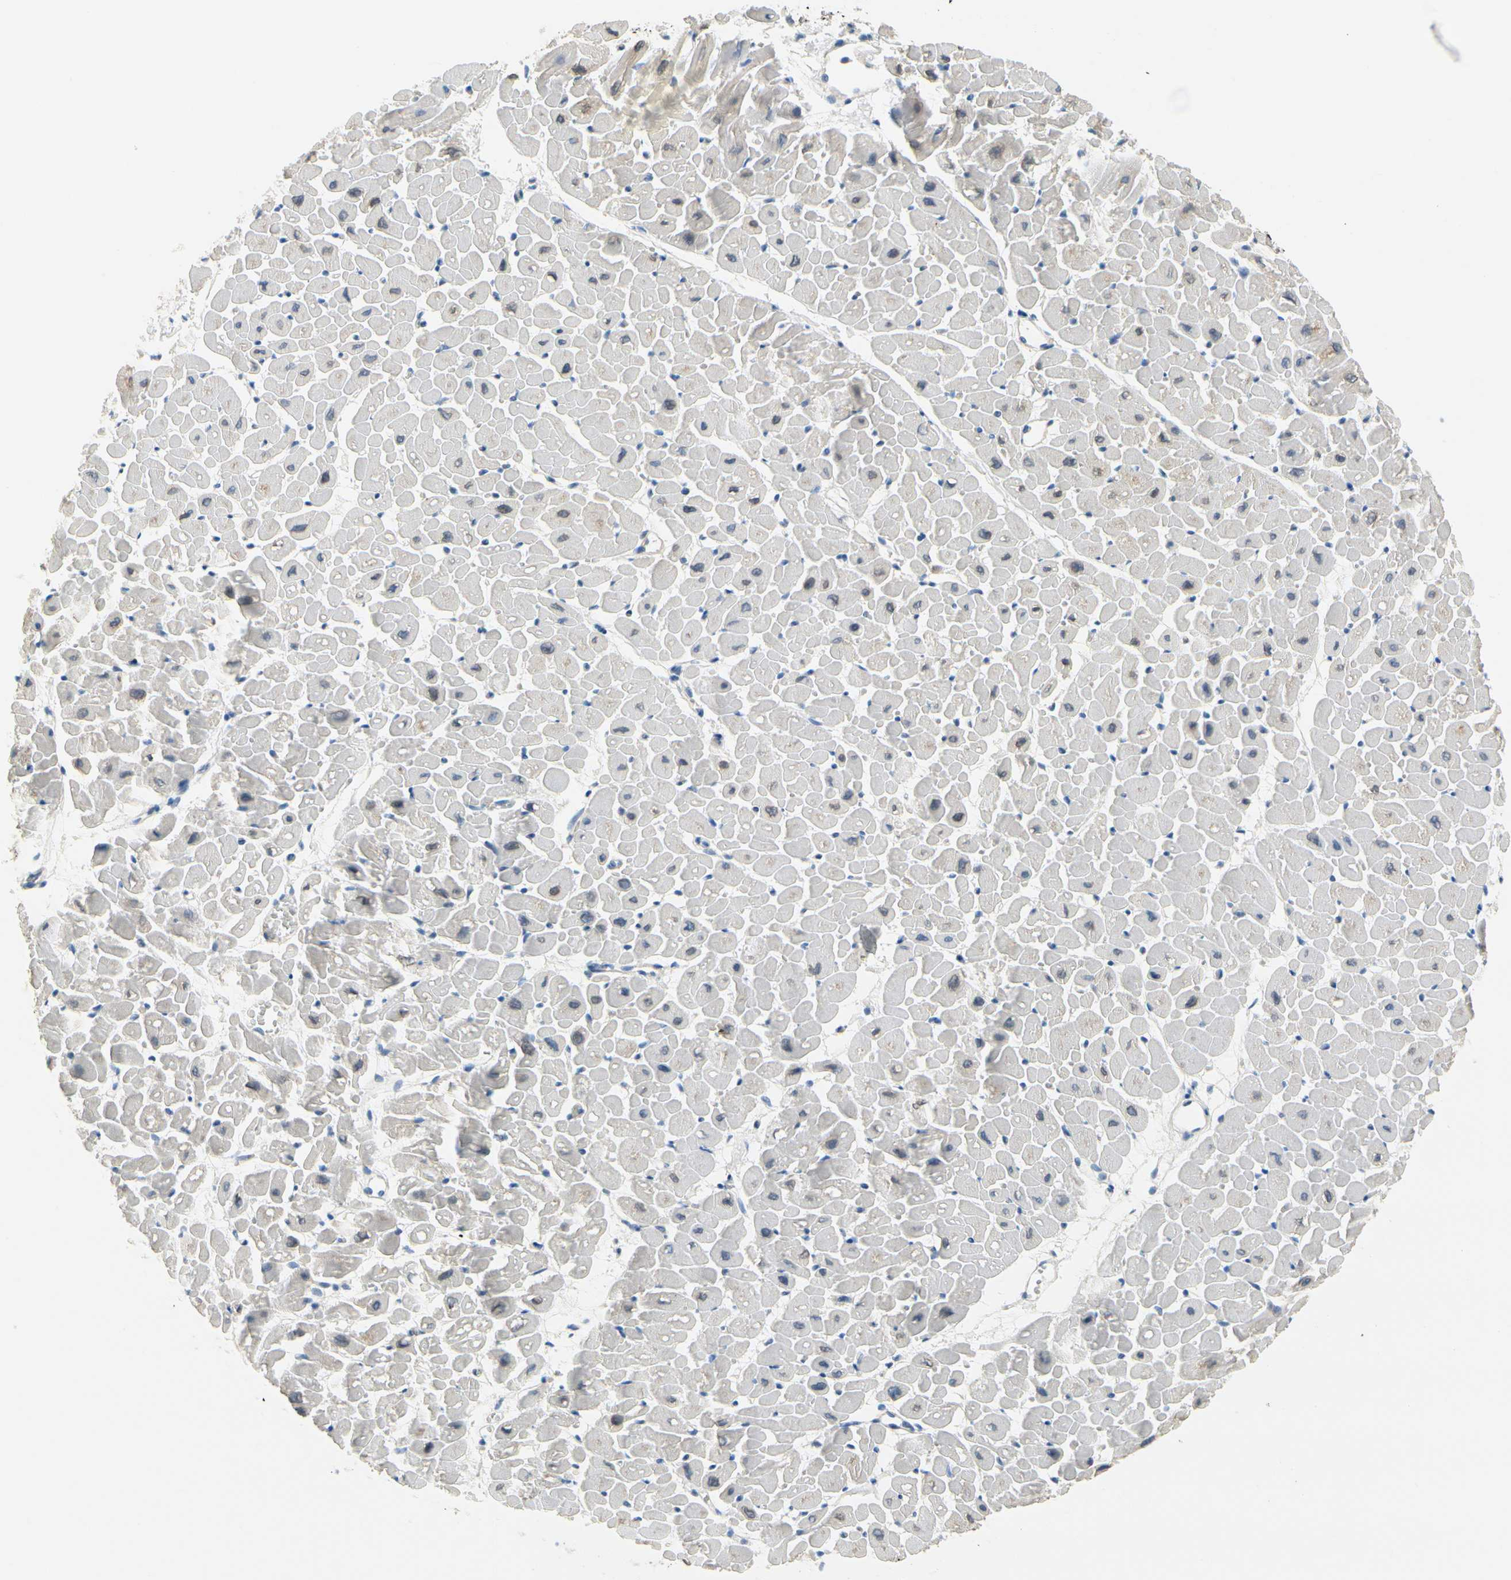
{"staining": {"intensity": "moderate", "quantity": "<25%", "location": "cytoplasmic/membranous,nuclear"}, "tissue": "heart muscle", "cell_type": "Cardiomyocytes", "image_type": "normal", "snomed": [{"axis": "morphology", "description": "Normal tissue, NOS"}, {"axis": "topography", "description": "Heart"}], "caption": "Human heart muscle stained for a protein (brown) reveals moderate cytoplasmic/membranous,nuclear positive staining in about <25% of cardiomyocytes.", "gene": "FCER2", "patient": {"sex": "male", "age": 45}}